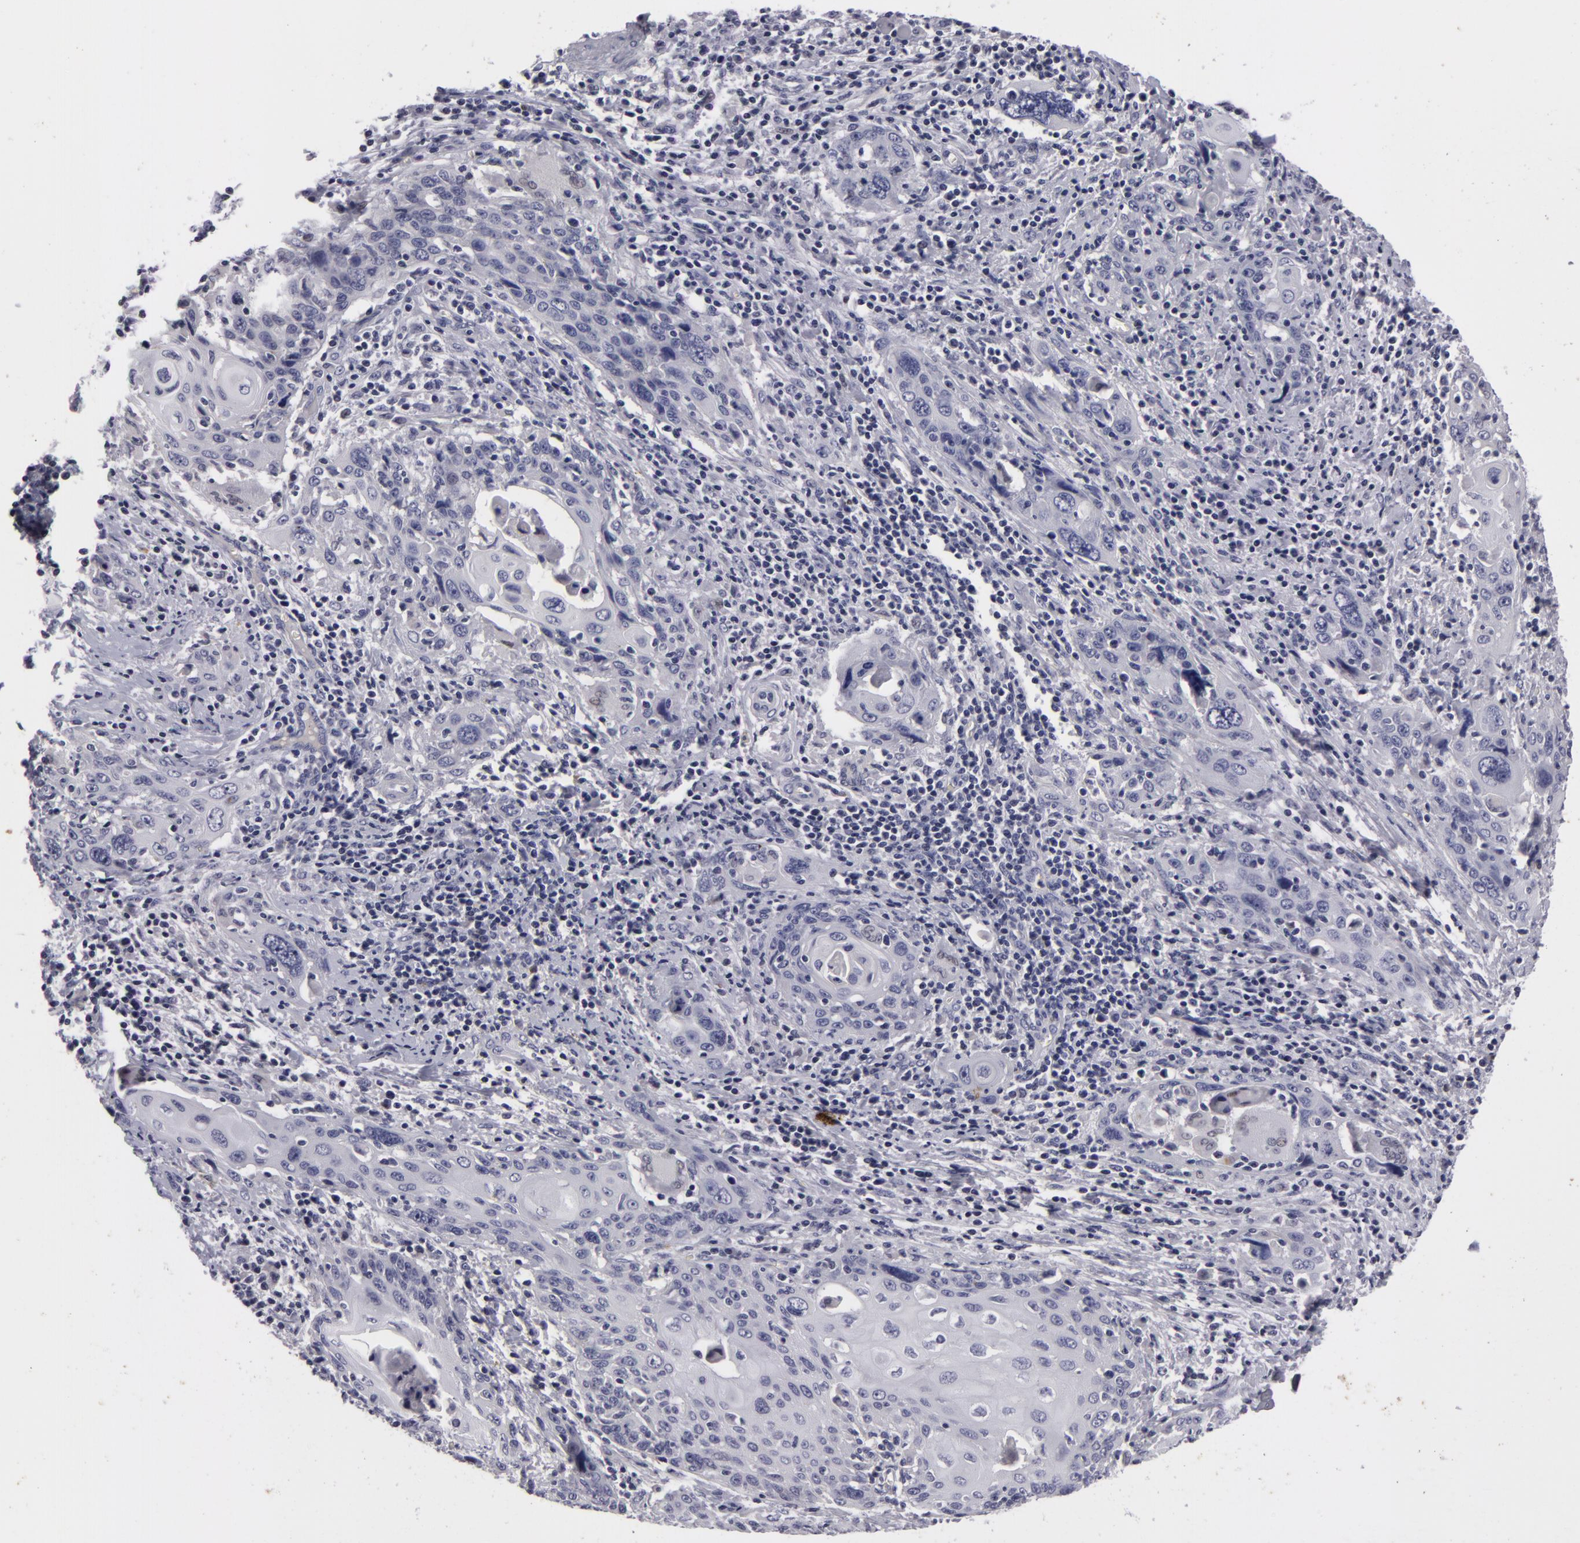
{"staining": {"intensity": "negative", "quantity": "none", "location": "none"}, "tissue": "cervical cancer", "cell_type": "Tumor cells", "image_type": "cancer", "snomed": [{"axis": "morphology", "description": "Squamous cell carcinoma, NOS"}, {"axis": "topography", "description": "Cervix"}], "caption": "The histopathology image displays no staining of tumor cells in cervical cancer (squamous cell carcinoma).", "gene": "NLGN4X", "patient": {"sex": "female", "age": 54}}